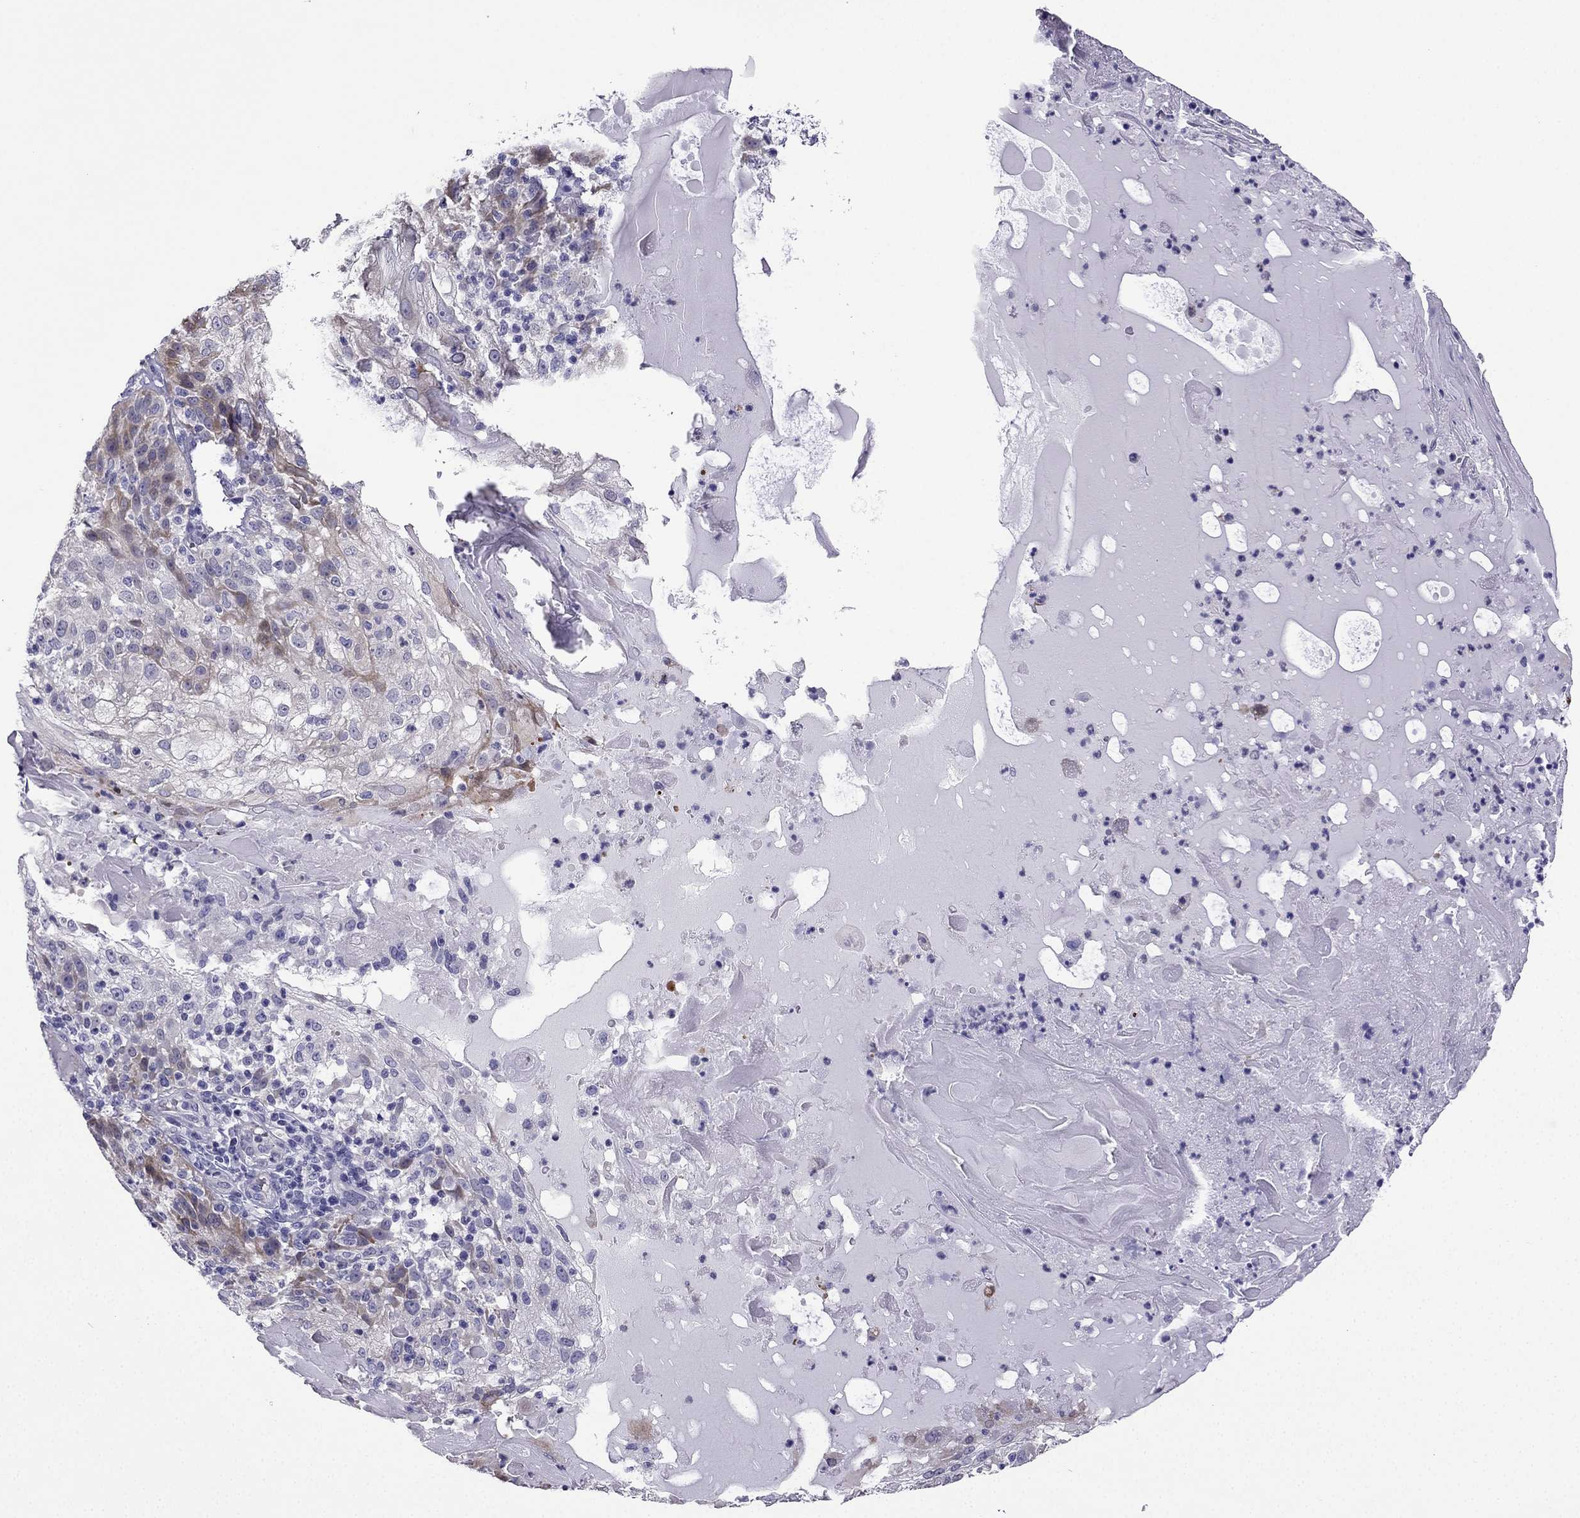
{"staining": {"intensity": "negative", "quantity": "none", "location": "none"}, "tissue": "skin cancer", "cell_type": "Tumor cells", "image_type": "cancer", "snomed": [{"axis": "morphology", "description": "Normal tissue, NOS"}, {"axis": "morphology", "description": "Squamous cell carcinoma, NOS"}, {"axis": "topography", "description": "Skin"}], "caption": "Tumor cells are negative for brown protein staining in skin squamous cell carcinoma. (IHC, brightfield microscopy, high magnification).", "gene": "KCNJ10", "patient": {"sex": "female", "age": 83}}